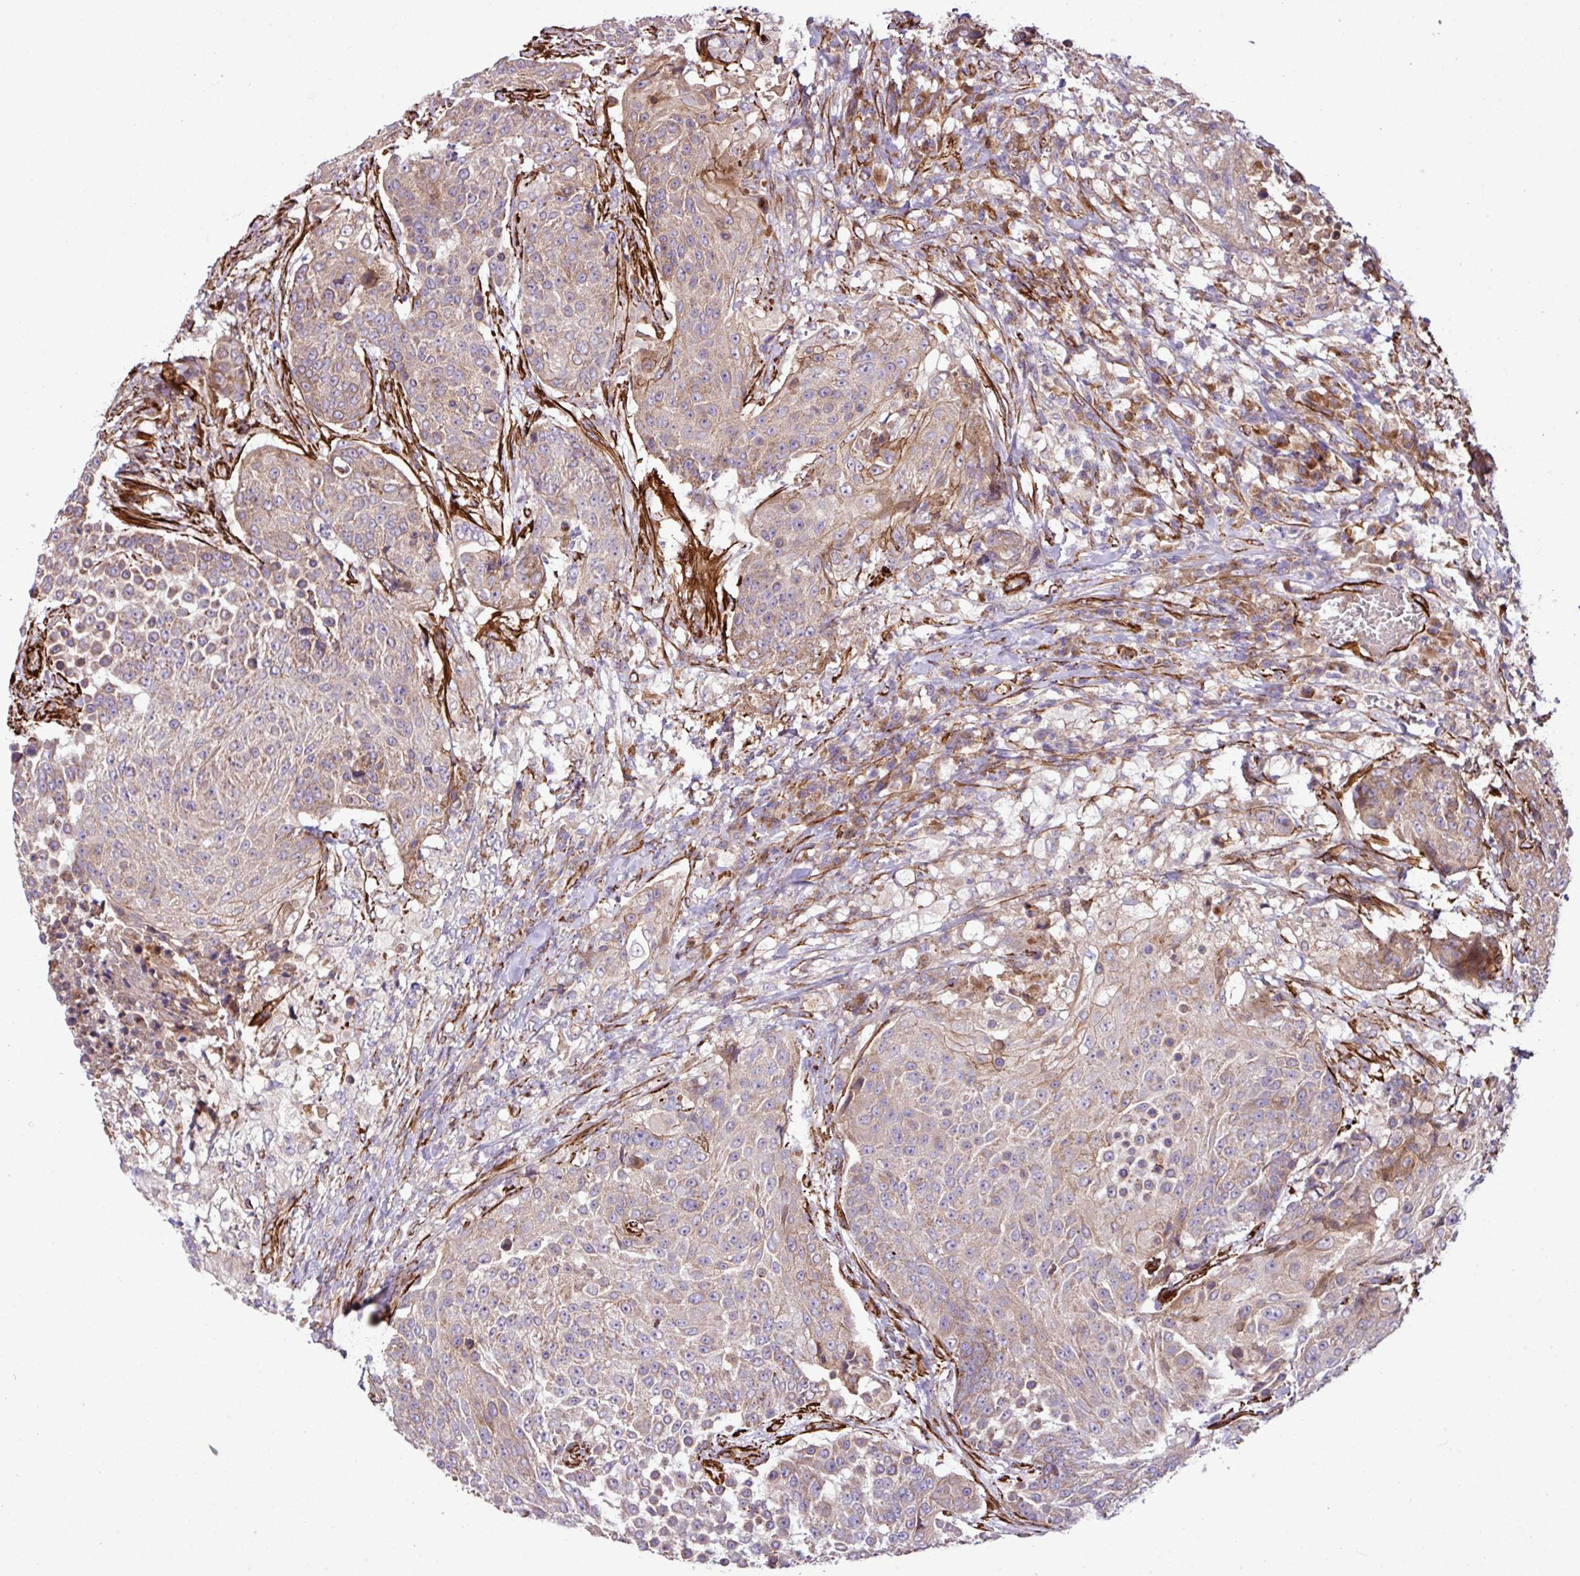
{"staining": {"intensity": "moderate", "quantity": "25%-75%", "location": "cytoplasmic/membranous"}, "tissue": "urothelial cancer", "cell_type": "Tumor cells", "image_type": "cancer", "snomed": [{"axis": "morphology", "description": "Urothelial carcinoma, High grade"}, {"axis": "topography", "description": "Urinary bladder"}], "caption": "Urothelial carcinoma (high-grade) stained for a protein (brown) shows moderate cytoplasmic/membranous positive positivity in about 25%-75% of tumor cells.", "gene": "FAM47E", "patient": {"sex": "female", "age": 63}}